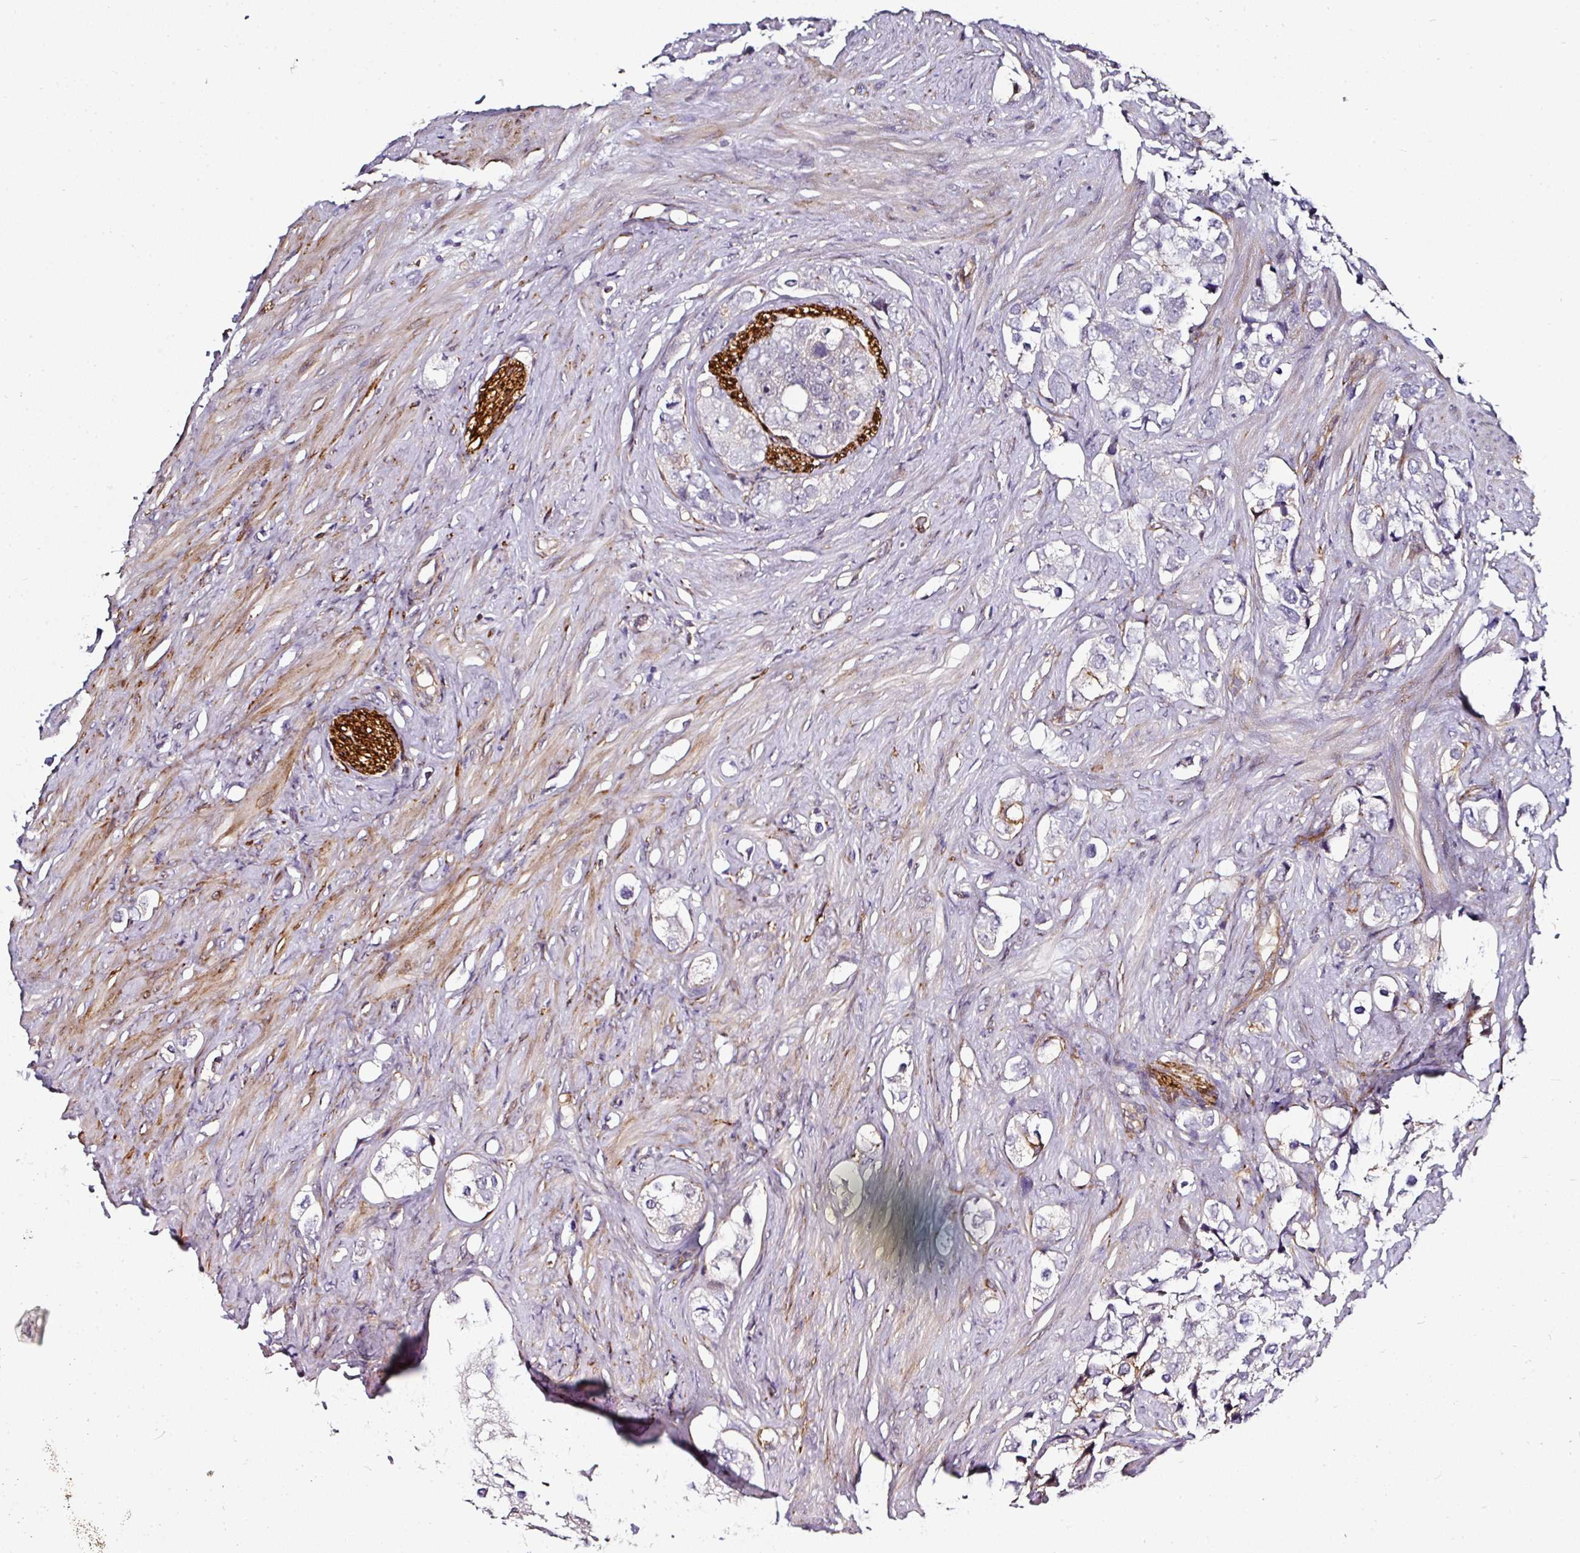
{"staining": {"intensity": "negative", "quantity": "none", "location": "none"}, "tissue": "prostate cancer", "cell_type": "Tumor cells", "image_type": "cancer", "snomed": [{"axis": "morphology", "description": "Adenocarcinoma, High grade"}, {"axis": "topography", "description": "Prostate"}], "caption": "Tumor cells show no significant protein expression in prostate cancer. (DAB immunohistochemistry, high magnification).", "gene": "BEND5", "patient": {"sex": "male", "age": 49}}